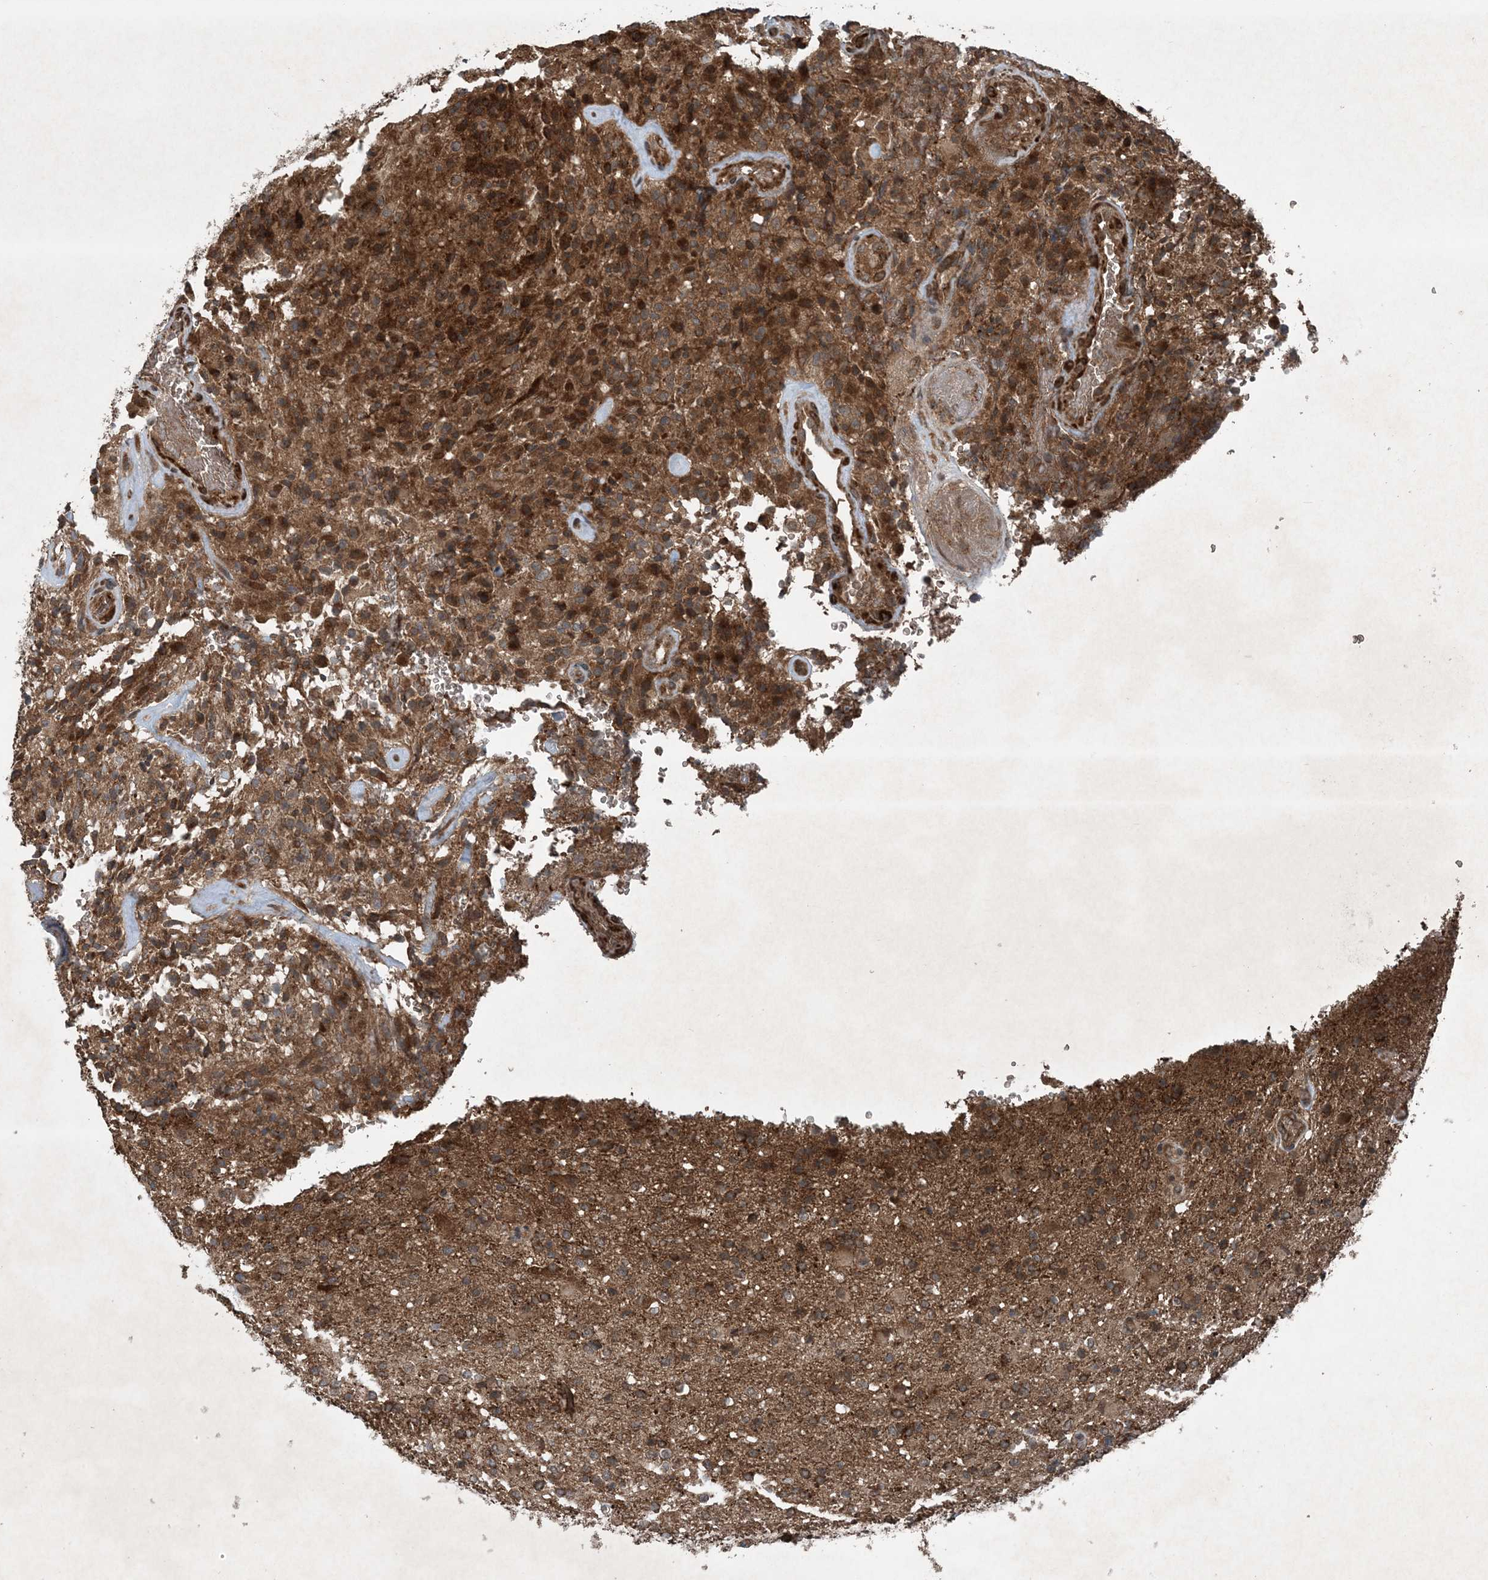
{"staining": {"intensity": "strong", "quantity": ">75%", "location": "cytoplasmic/membranous"}, "tissue": "glioma", "cell_type": "Tumor cells", "image_type": "cancer", "snomed": [{"axis": "morphology", "description": "Glioma, malignant, High grade"}, {"axis": "topography", "description": "Brain"}], "caption": "Immunohistochemical staining of human glioma exhibits high levels of strong cytoplasmic/membranous protein expression in approximately >75% of tumor cells.", "gene": "GNG5", "patient": {"sex": "male", "age": 71}}